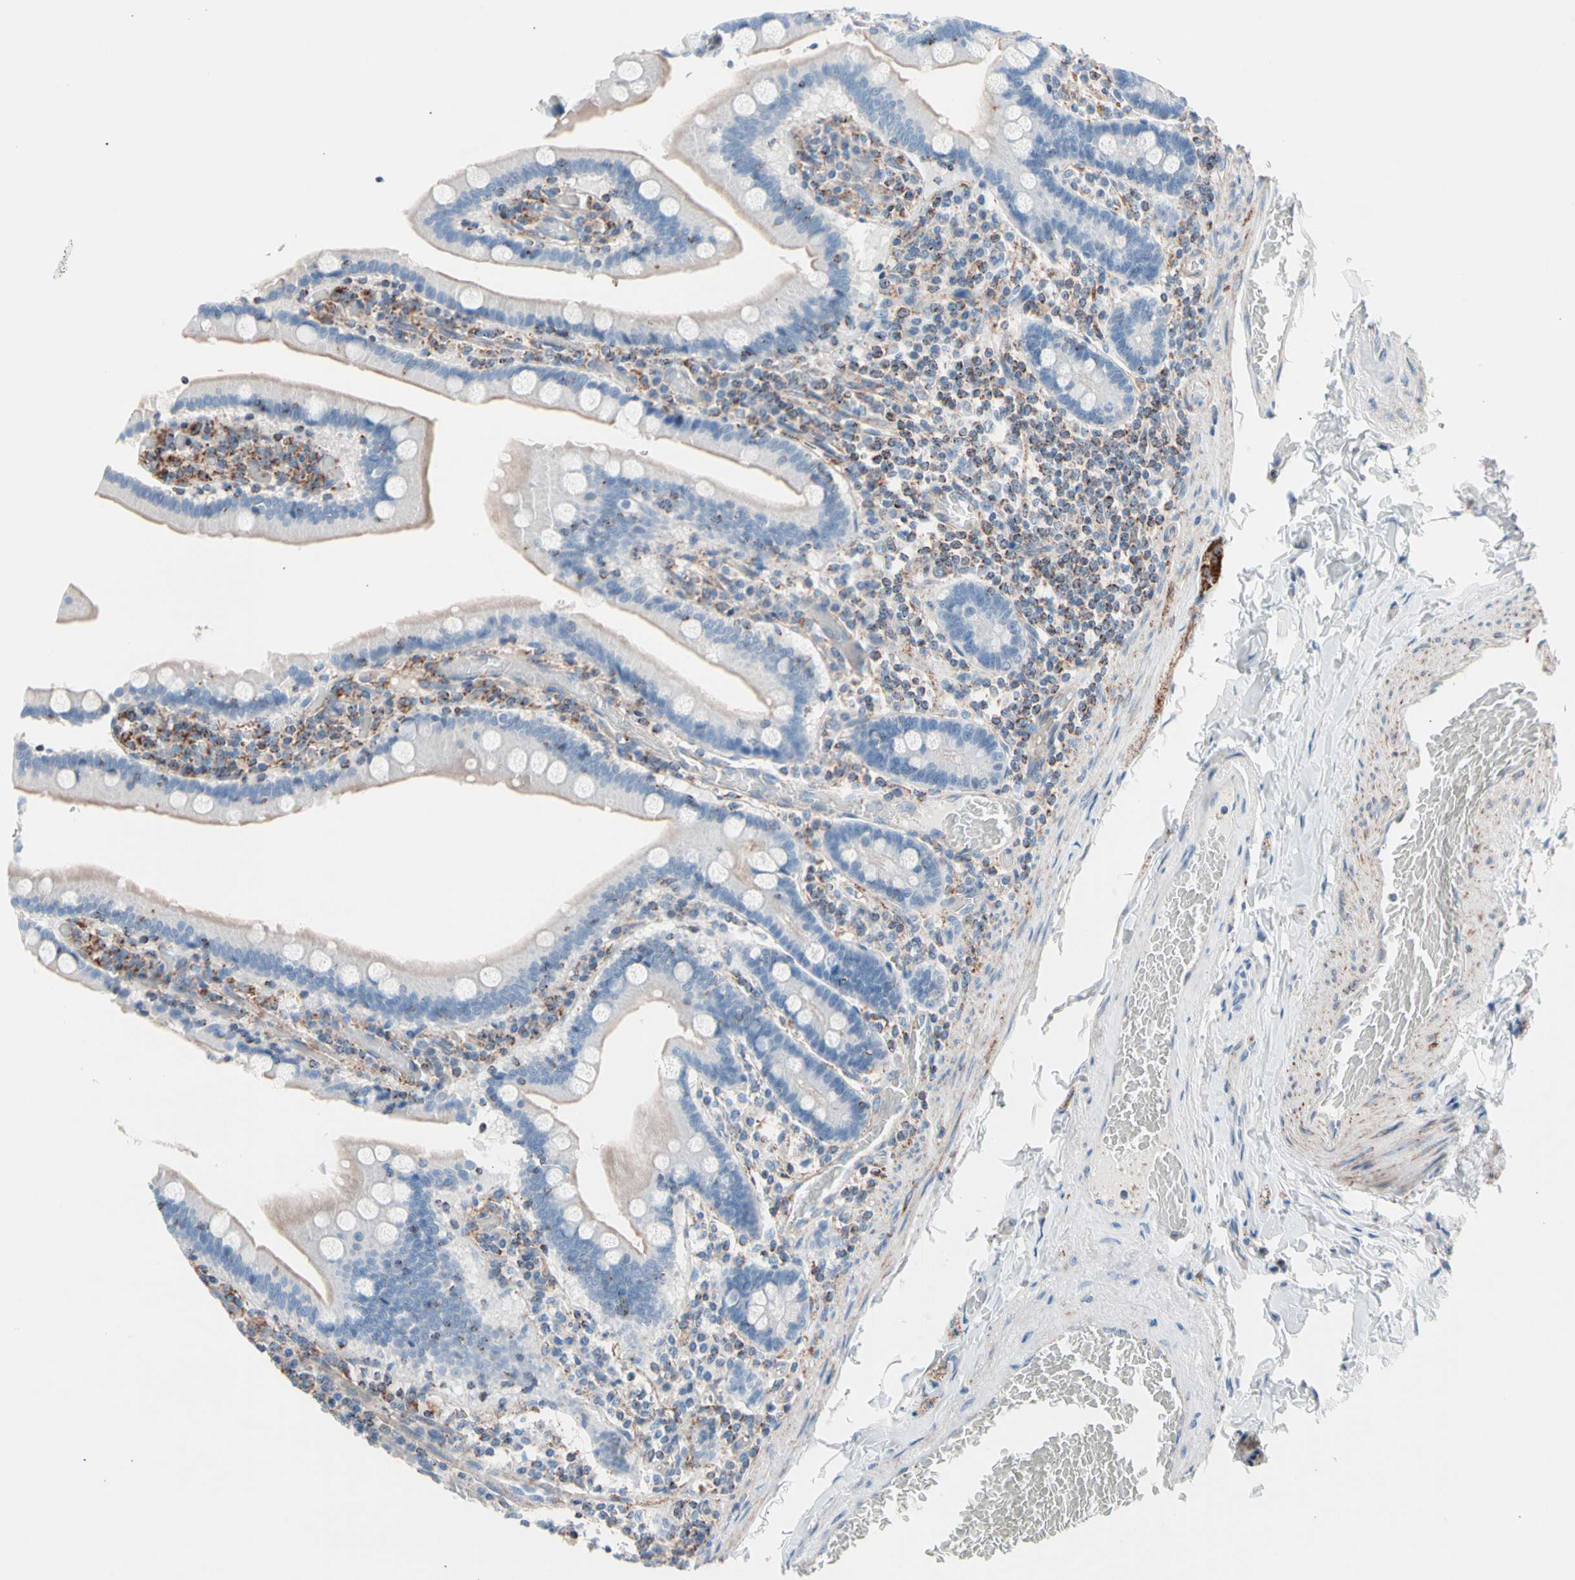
{"staining": {"intensity": "moderate", "quantity": "<25%", "location": "cytoplasmic/membranous"}, "tissue": "duodenum", "cell_type": "Glandular cells", "image_type": "normal", "snomed": [{"axis": "morphology", "description": "Normal tissue, NOS"}, {"axis": "topography", "description": "Duodenum"}], "caption": "DAB immunohistochemical staining of normal duodenum displays moderate cytoplasmic/membranous protein expression in about <25% of glandular cells.", "gene": "HK1", "patient": {"sex": "female", "age": 53}}